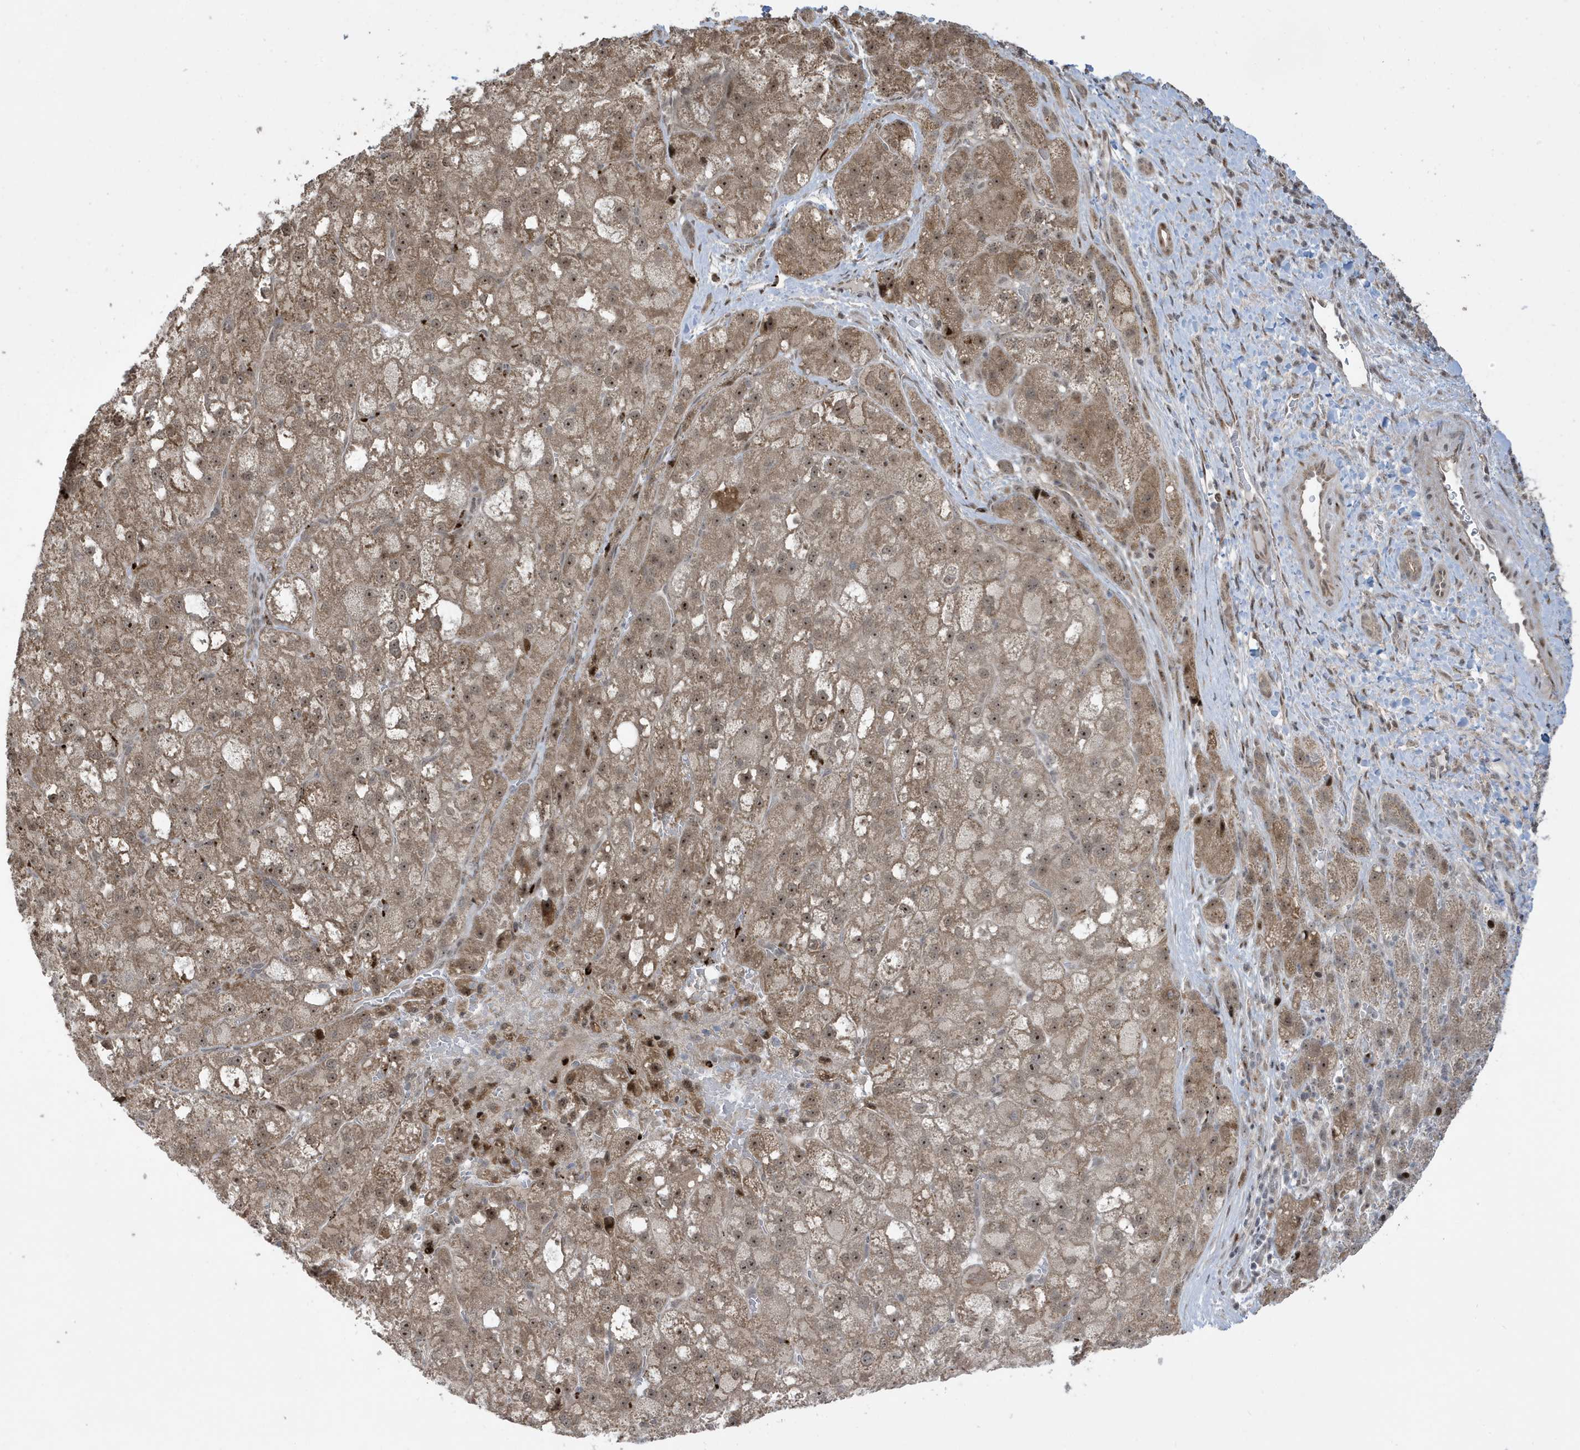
{"staining": {"intensity": "moderate", "quantity": ">75%", "location": "cytoplasmic/membranous,nuclear"}, "tissue": "liver cancer", "cell_type": "Tumor cells", "image_type": "cancer", "snomed": [{"axis": "morphology", "description": "Carcinoma, Hepatocellular, NOS"}, {"axis": "topography", "description": "Liver"}], "caption": "High-magnification brightfield microscopy of liver cancer stained with DAB (3,3'-diaminobenzidine) (brown) and counterstained with hematoxylin (blue). tumor cells exhibit moderate cytoplasmic/membranous and nuclear staining is appreciated in about>75% of cells.", "gene": "FAM9B", "patient": {"sex": "male", "age": 57}}